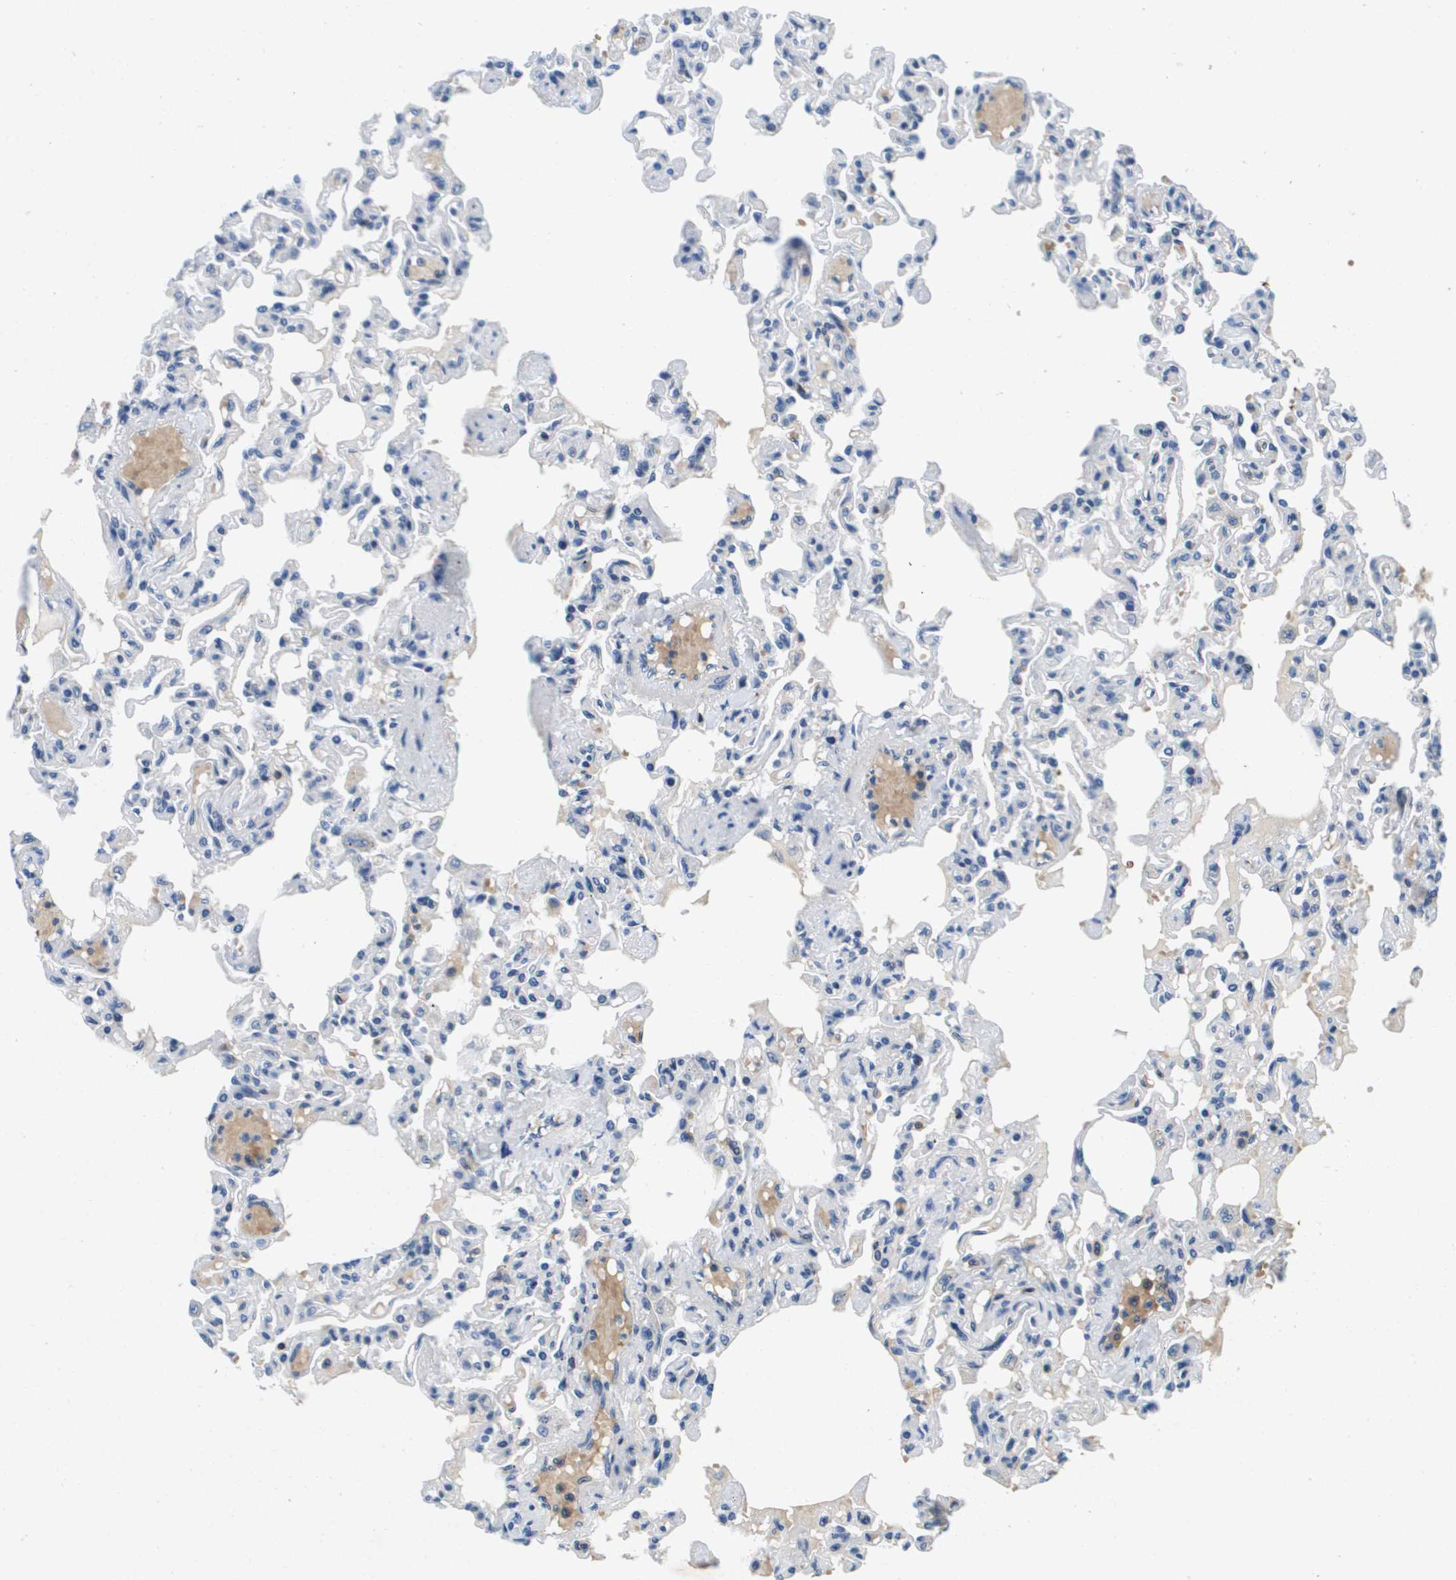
{"staining": {"intensity": "negative", "quantity": "none", "location": "none"}, "tissue": "lung", "cell_type": "Alveolar cells", "image_type": "normal", "snomed": [{"axis": "morphology", "description": "Normal tissue, NOS"}, {"axis": "topography", "description": "Lung"}], "caption": "The micrograph exhibits no staining of alveolar cells in benign lung.", "gene": "KCNQ5", "patient": {"sex": "male", "age": 21}}